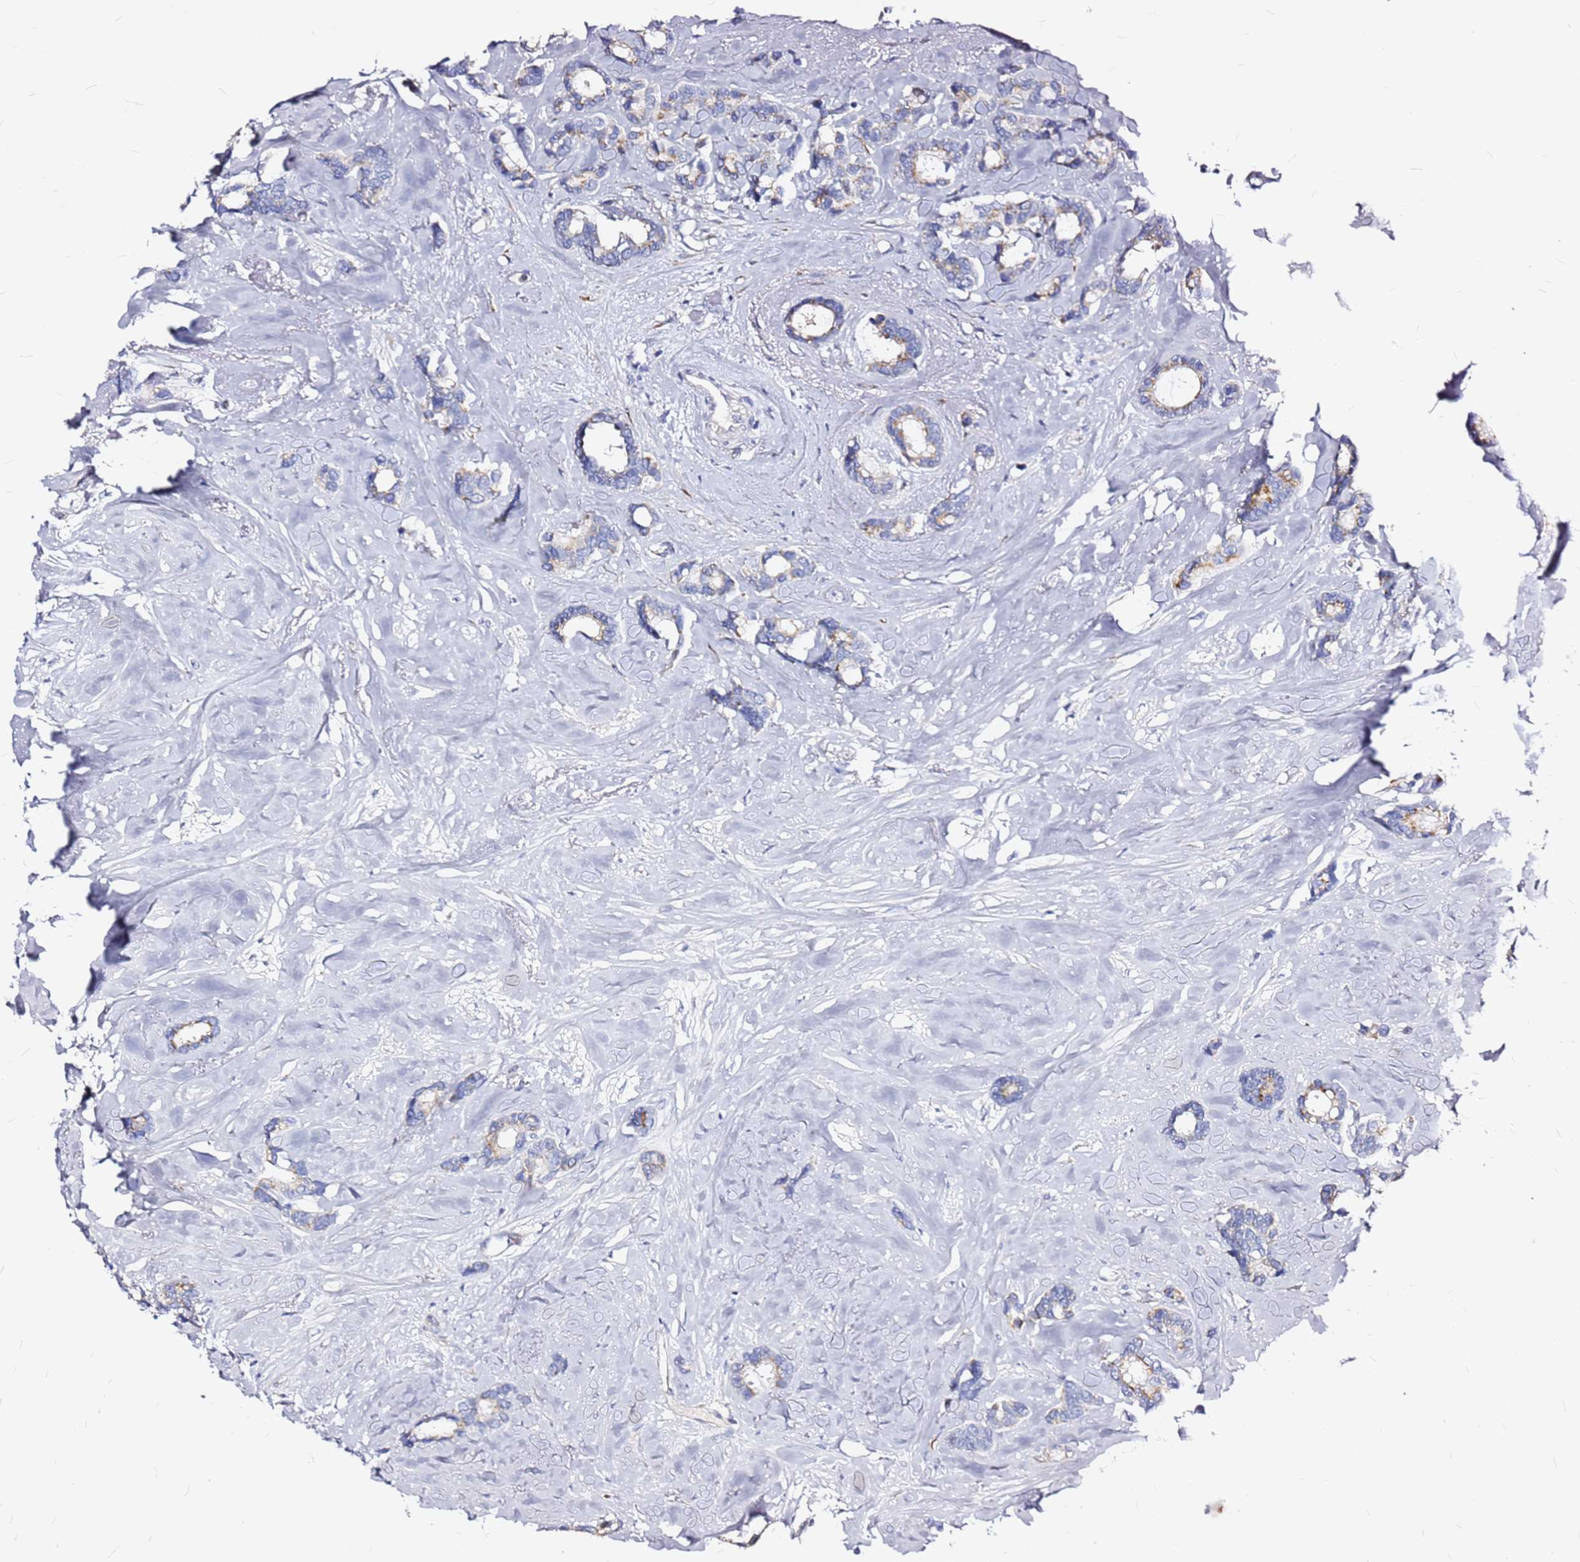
{"staining": {"intensity": "moderate", "quantity": "25%-75%", "location": "cytoplasmic/membranous"}, "tissue": "breast cancer", "cell_type": "Tumor cells", "image_type": "cancer", "snomed": [{"axis": "morphology", "description": "Duct carcinoma"}, {"axis": "topography", "description": "Breast"}], "caption": "Brown immunohistochemical staining in human invasive ductal carcinoma (breast) displays moderate cytoplasmic/membranous positivity in about 25%-75% of tumor cells.", "gene": "CASD1", "patient": {"sex": "female", "age": 87}}